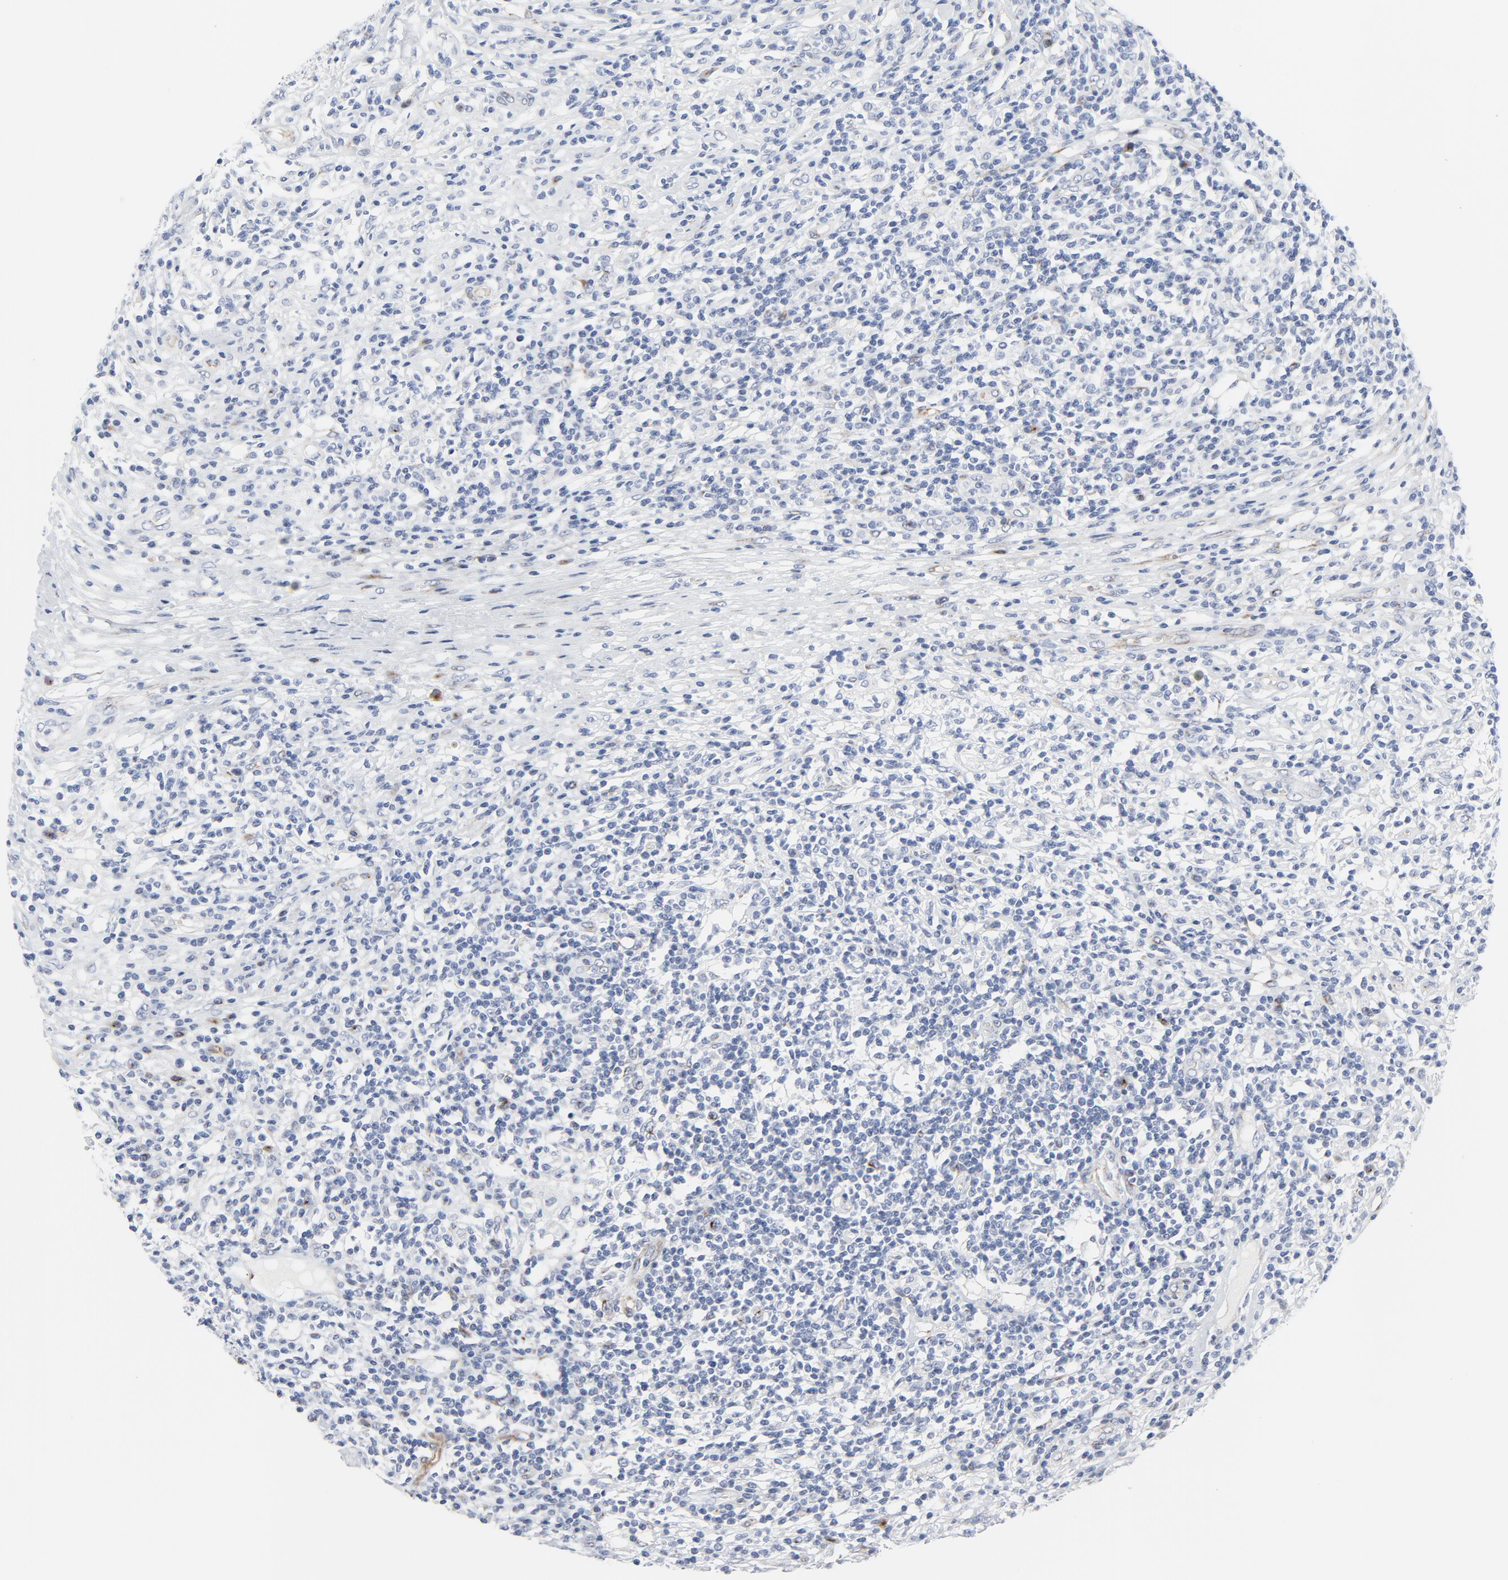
{"staining": {"intensity": "negative", "quantity": "none", "location": "none"}, "tissue": "lymphoma", "cell_type": "Tumor cells", "image_type": "cancer", "snomed": [{"axis": "morphology", "description": "Malignant lymphoma, non-Hodgkin's type, High grade"}, {"axis": "topography", "description": "Lymph node"}], "caption": "Protein analysis of high-grade malignant lymphoma, non-Hodgkin's type exhibits no significant staining in tumor cells.", "gene": "TUBB1", "patient": {"sex": "female", "age": 84}}